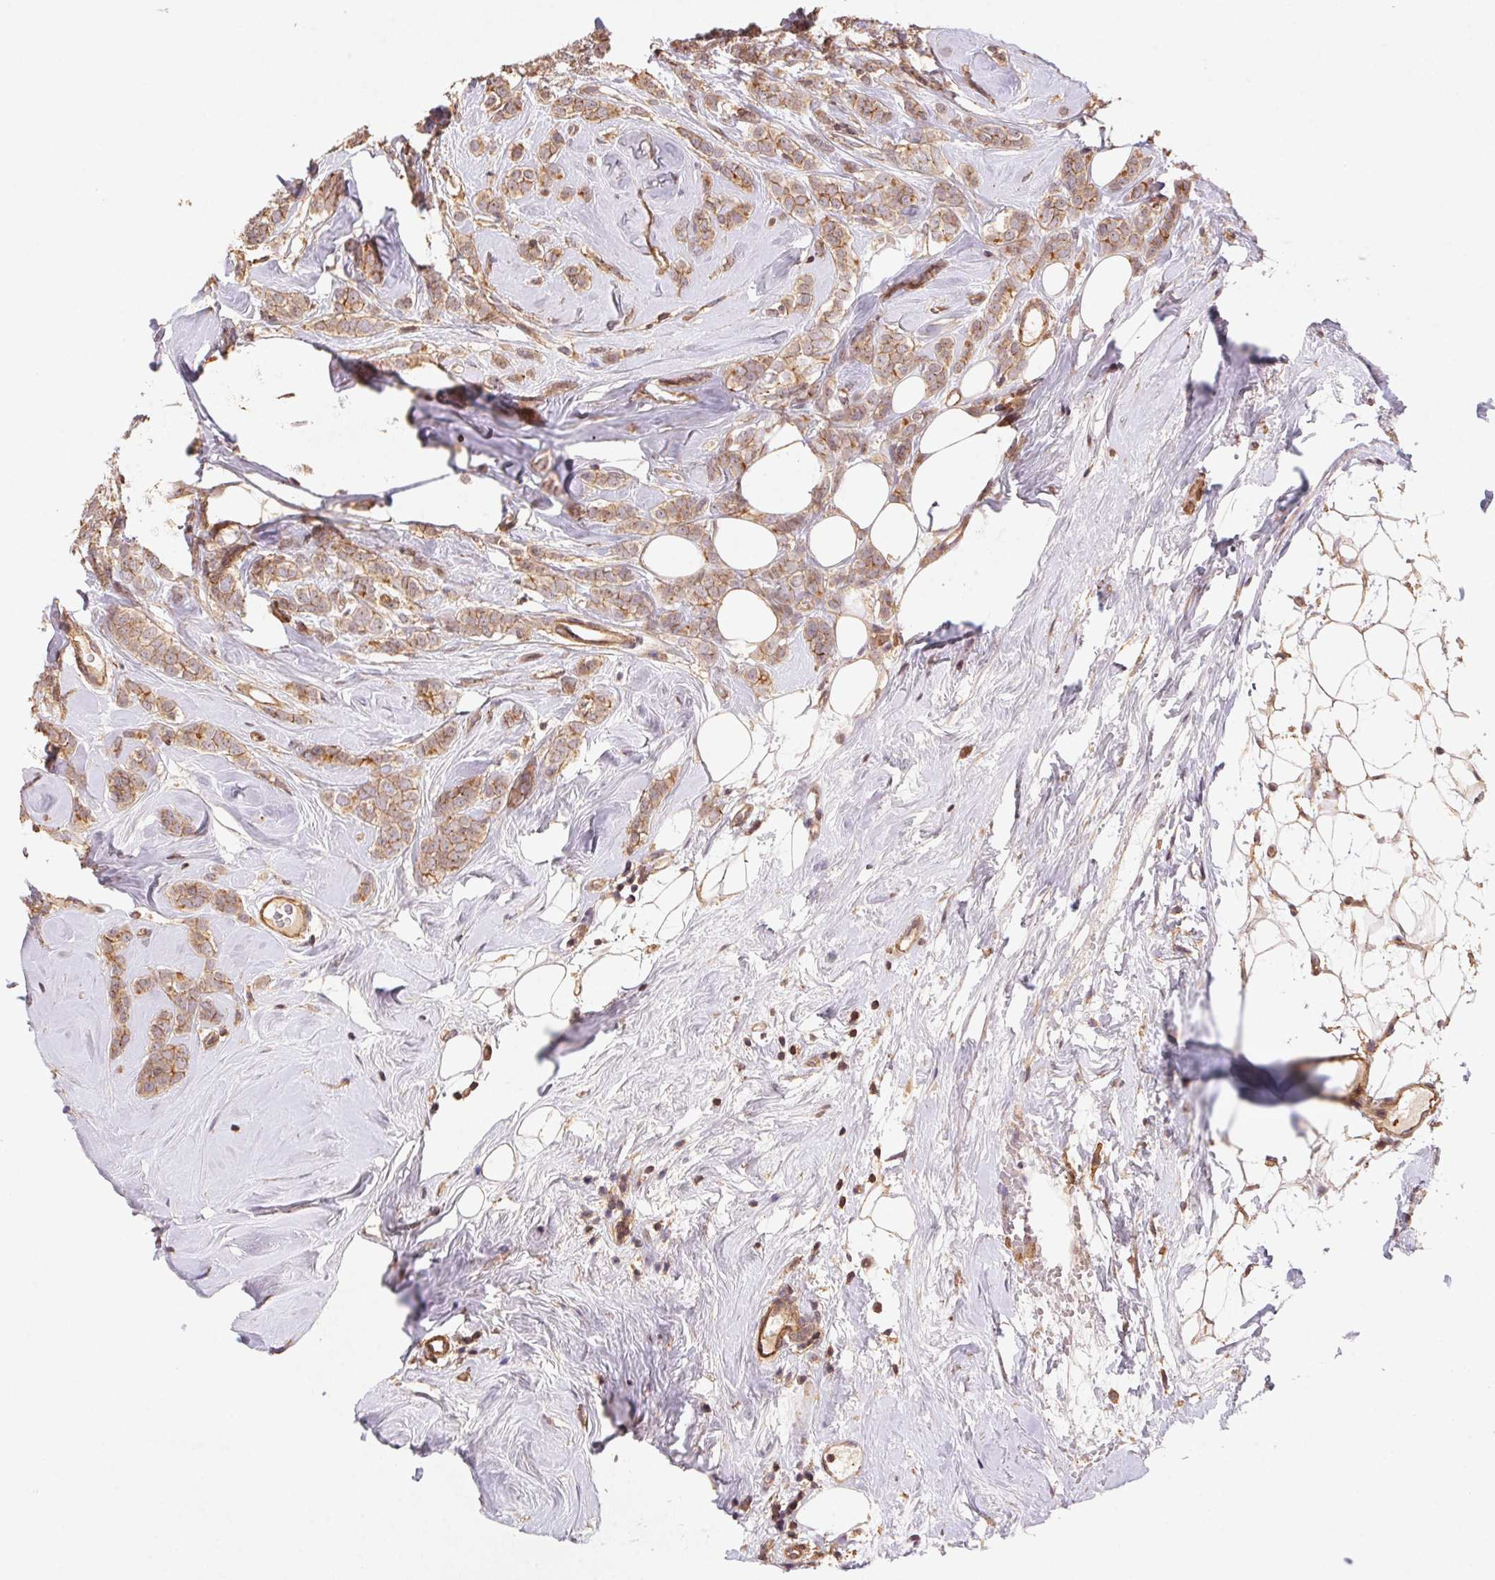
{"staining": {"intensity": "moderate", "quantity": ">75%", "location": "cytoplasmic/membranous"}, "tissue": "breast cancer", "cell_type": "Tumor cells", "image_type": "cancer", "snomed": [{"axis": "morphology", "description": "Lobular carcinoma"}, {"axis": "topography", "description": "Breast"}], "caption": "Brown immunohistochemical staining in breast lobular carcinoma exhibits moderate cytoplasmic/membranous positivity in approximately >75% of tumor cells.", "gene": "ATG10", "patient": {"sex": "female", "age": 49}}